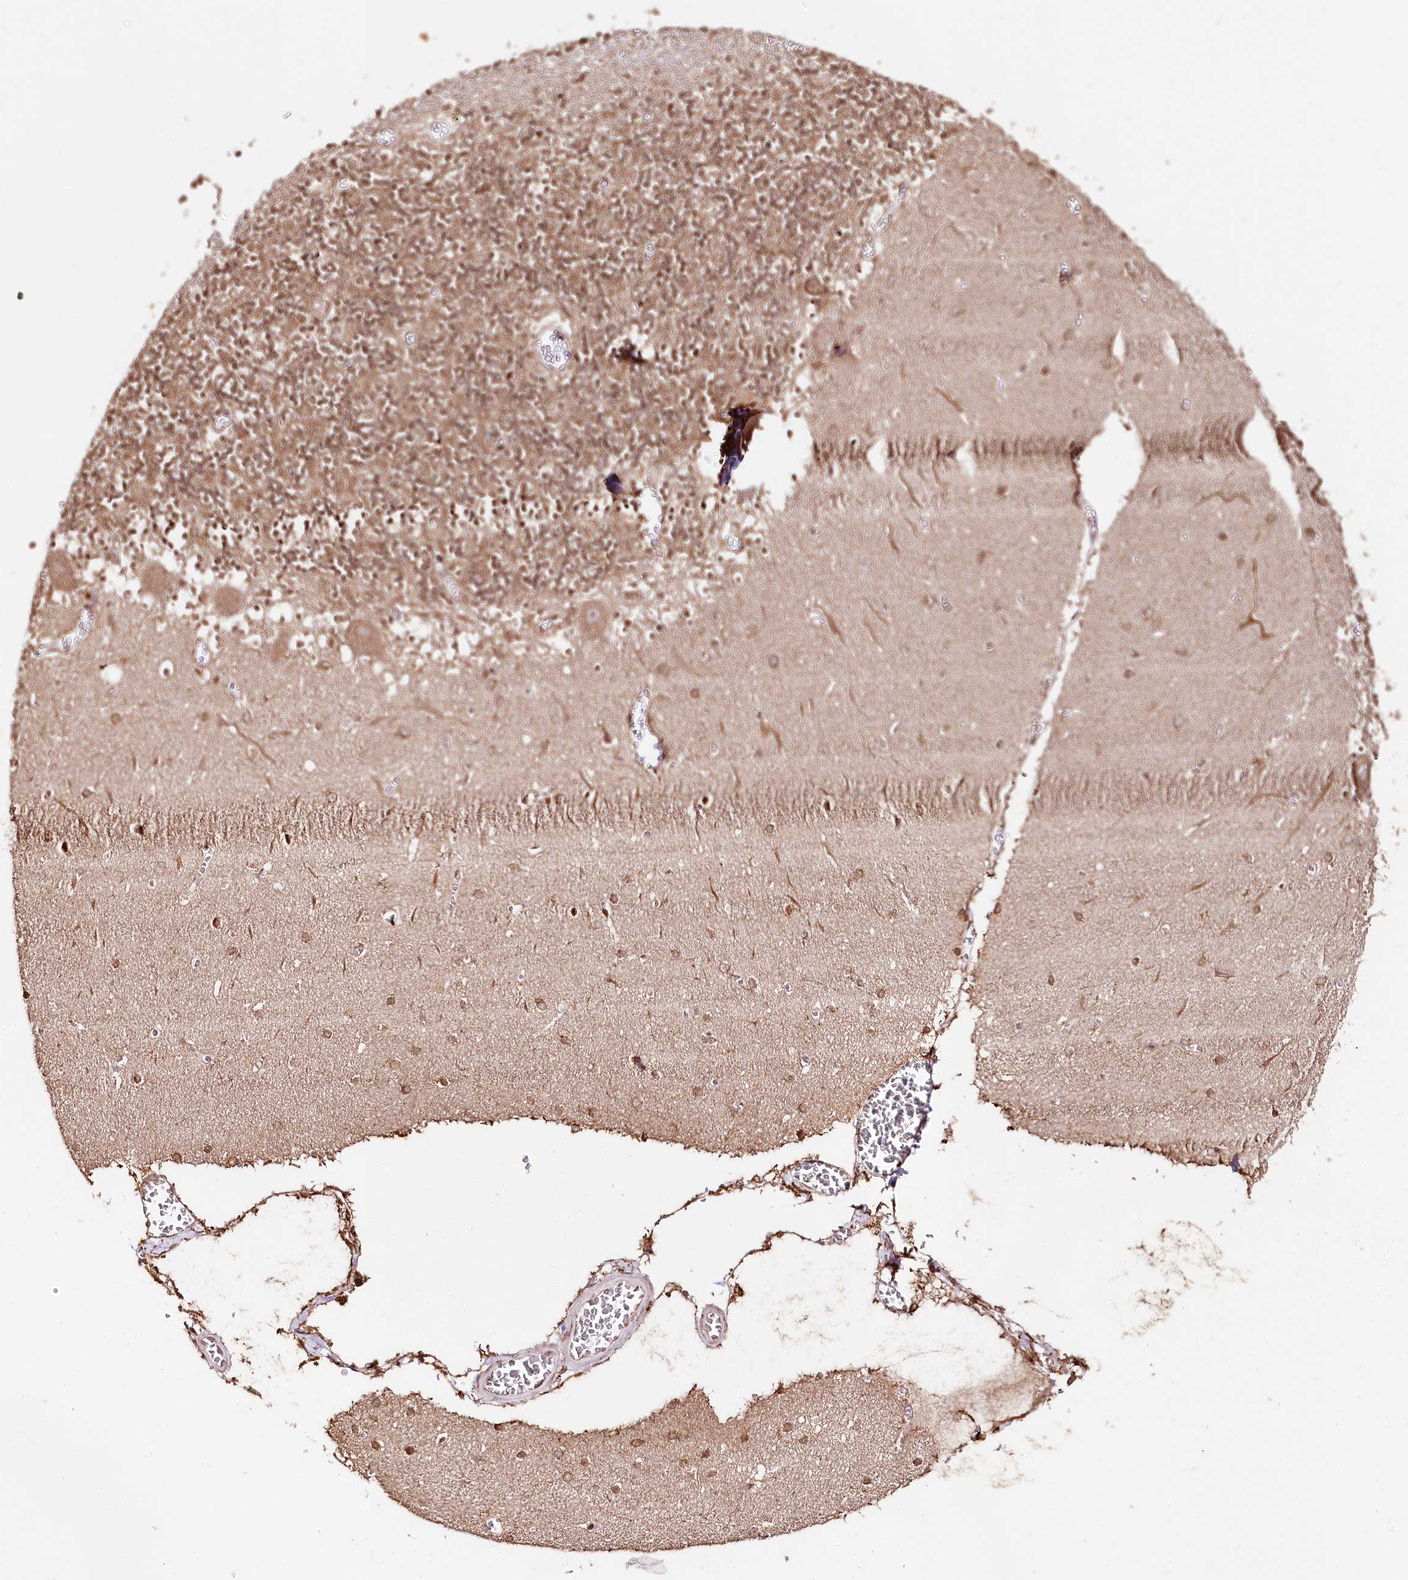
{"staining": {"intensity": "moderate", "quantity": ">75%", "location": "cytoplasmic/membranous"}, "tissue": "cerebellum", "cell_type": "Cells in granular layer", "image_type": "normal", "snomed": [{"axis": "morphology", "description": "Normal tissue, NOS"}, {"axis": "topography", "description": "Cerebellum"}], "caption": "Moderate cytoplasmic/membranous positivity for a protein is appreciated in about >75% of cells in granular layer of normal cerebellum using immunohistochemistry (IHC).", "gene": "CNPY2", "patient": {"sex": "female", "age": 28}}